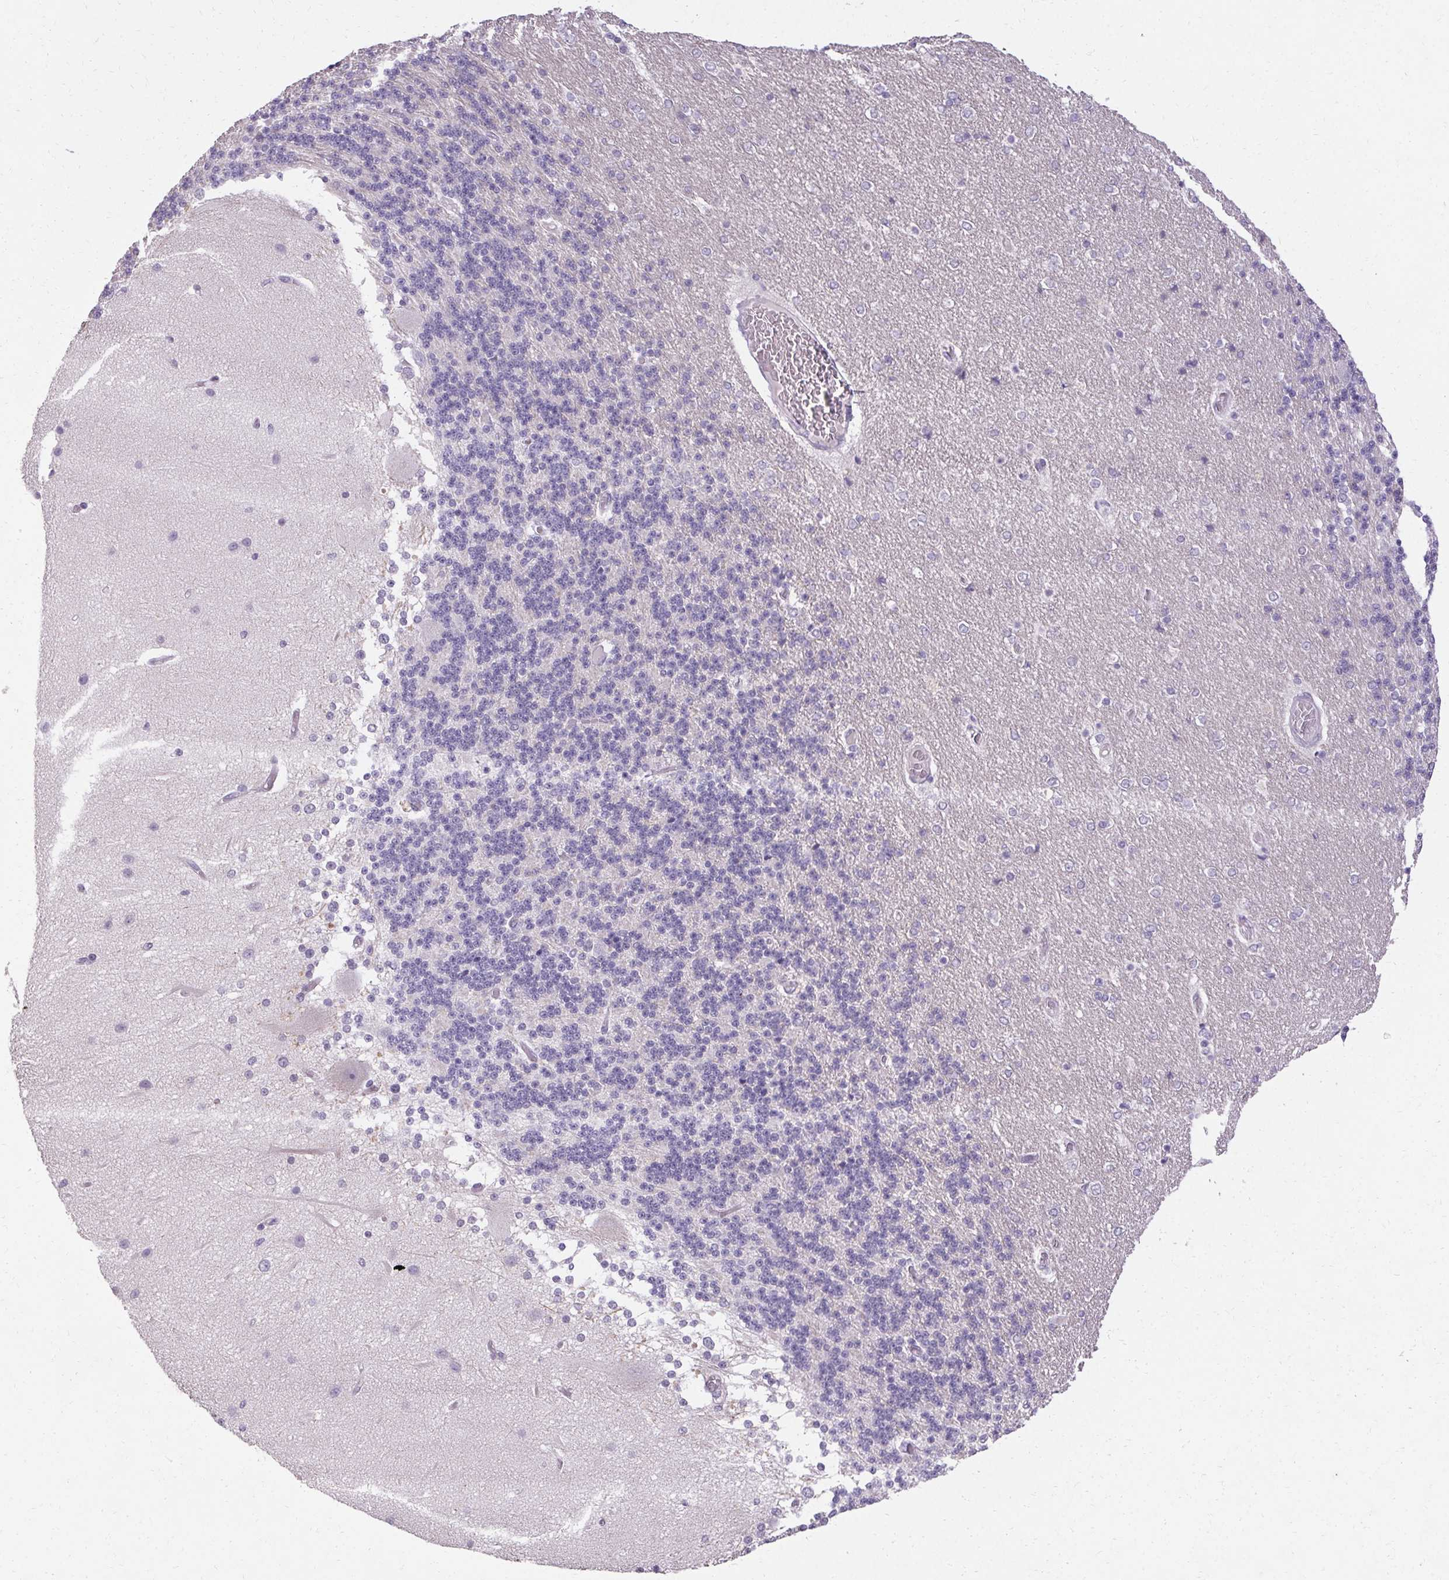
{"staining": {"intensity": "negative", "quantity": "none", "location": "none"}, "tissue": "cerebellum", "cell_type": "Cells in granular layer", "image_type": "normal", "snomed": [{"axis": "morphology", "description": "Normal tissue, NOS"}, {"axis": "topography", "description": "Cerebellum"}], "caption": "Immunohistochemistry (IHC) image of unremarkable human cerebellum stained for a protein (brown), which exhibits no positivity in cells in granular layer.", "gene": "HSD17B3", "patient": {"sex": "female", "age": 54}}